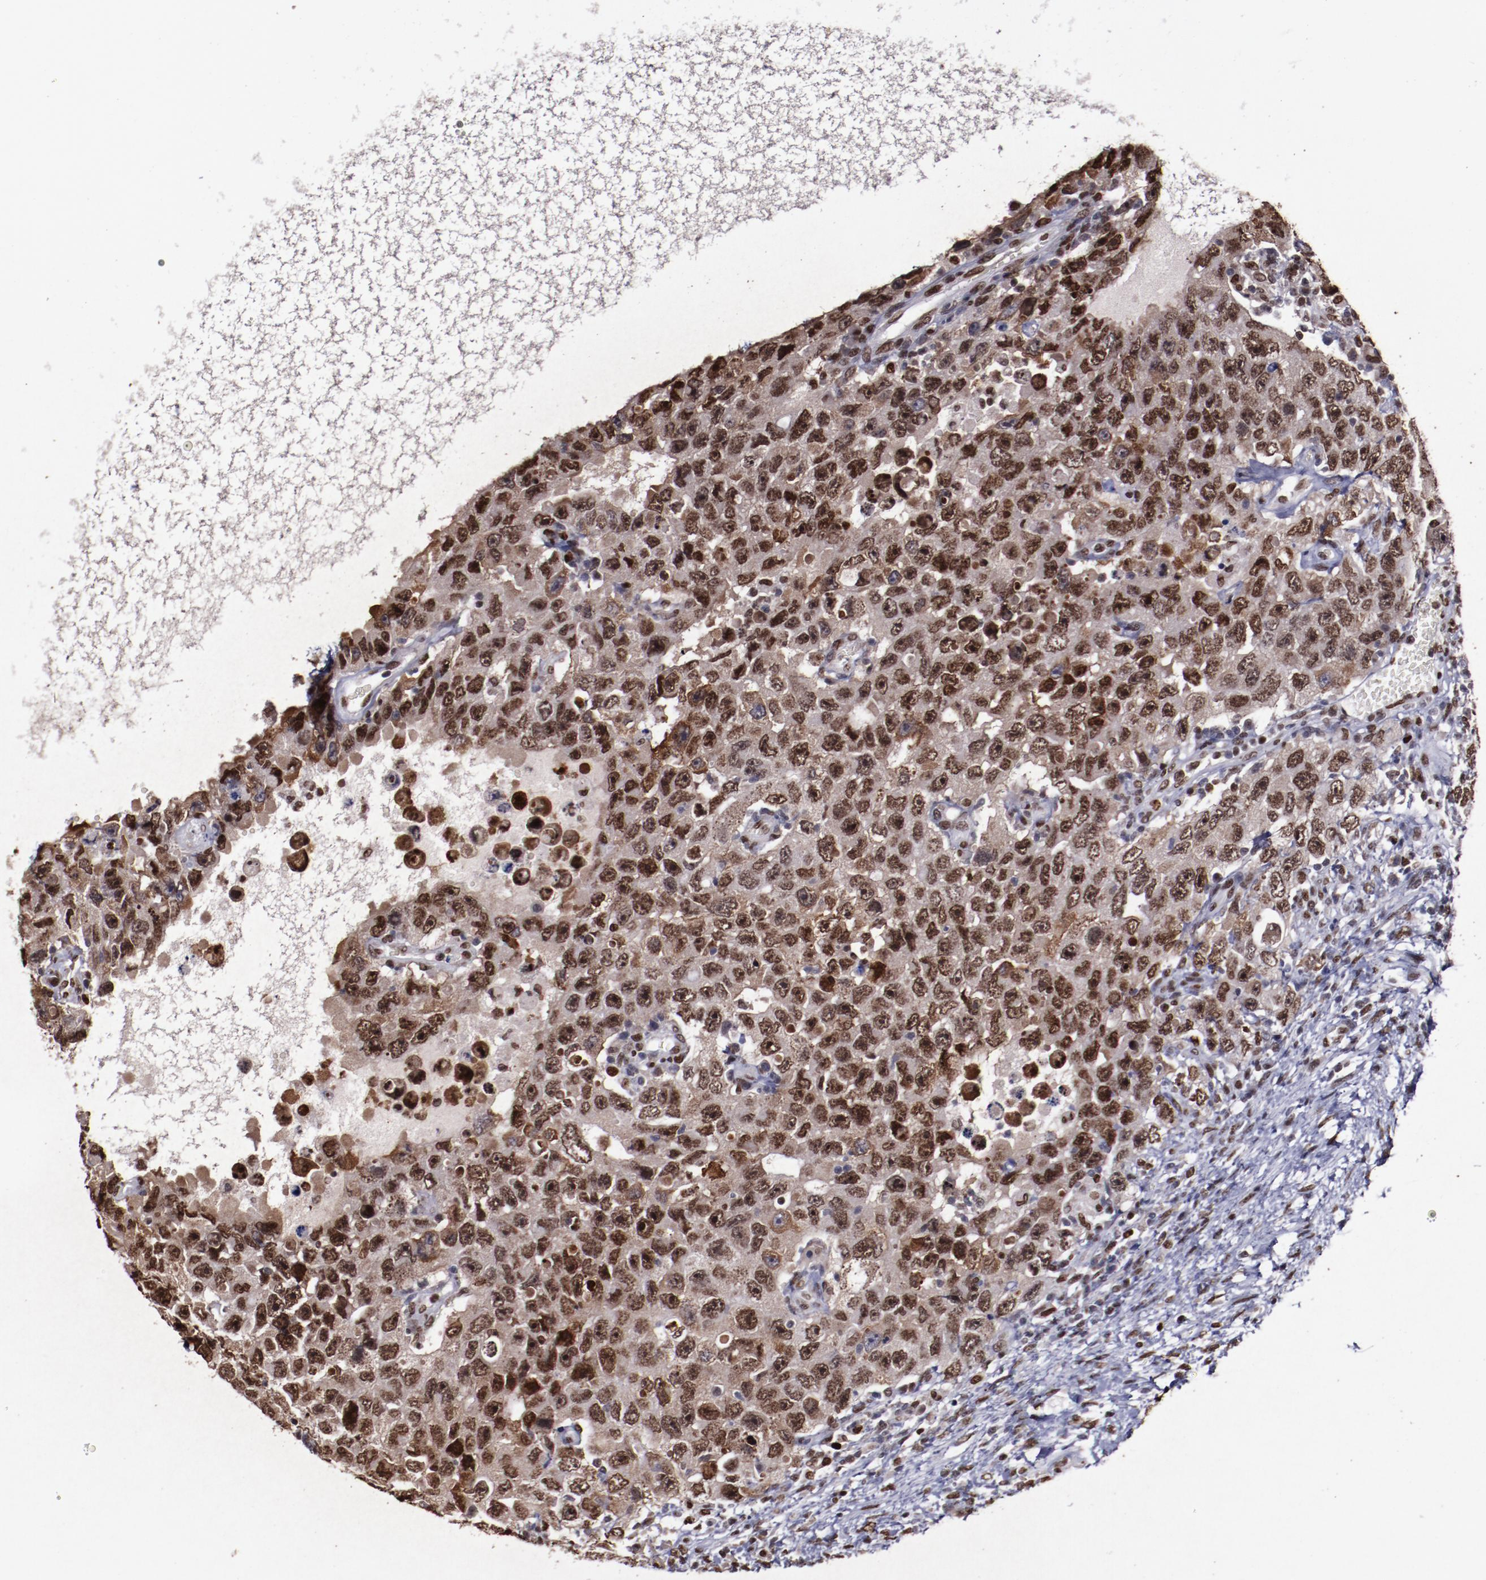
{"staining": {"intensity": "moderate", "quantity": ">75%", "location": "cytoplasmic/membranous,nuclear"}, "tissue": "testis cancer", "cell_type": "Tumor cells", "image_type": "cancer", "snomed": [{"axis": "morphology", "description": "Carcinoma, Embryonal, NOS"}, {"axis": "topography", "description": "Testis"}], "caption": "Immunohistochemical staining of human embryonal carcinoma (testis) demonstrates moderate cytoplasmic/membranous and nuclear protein staining in about >75% of tumor cells.", "gene": "APEX1", "patient": {"sex": "male", "age": 26}}